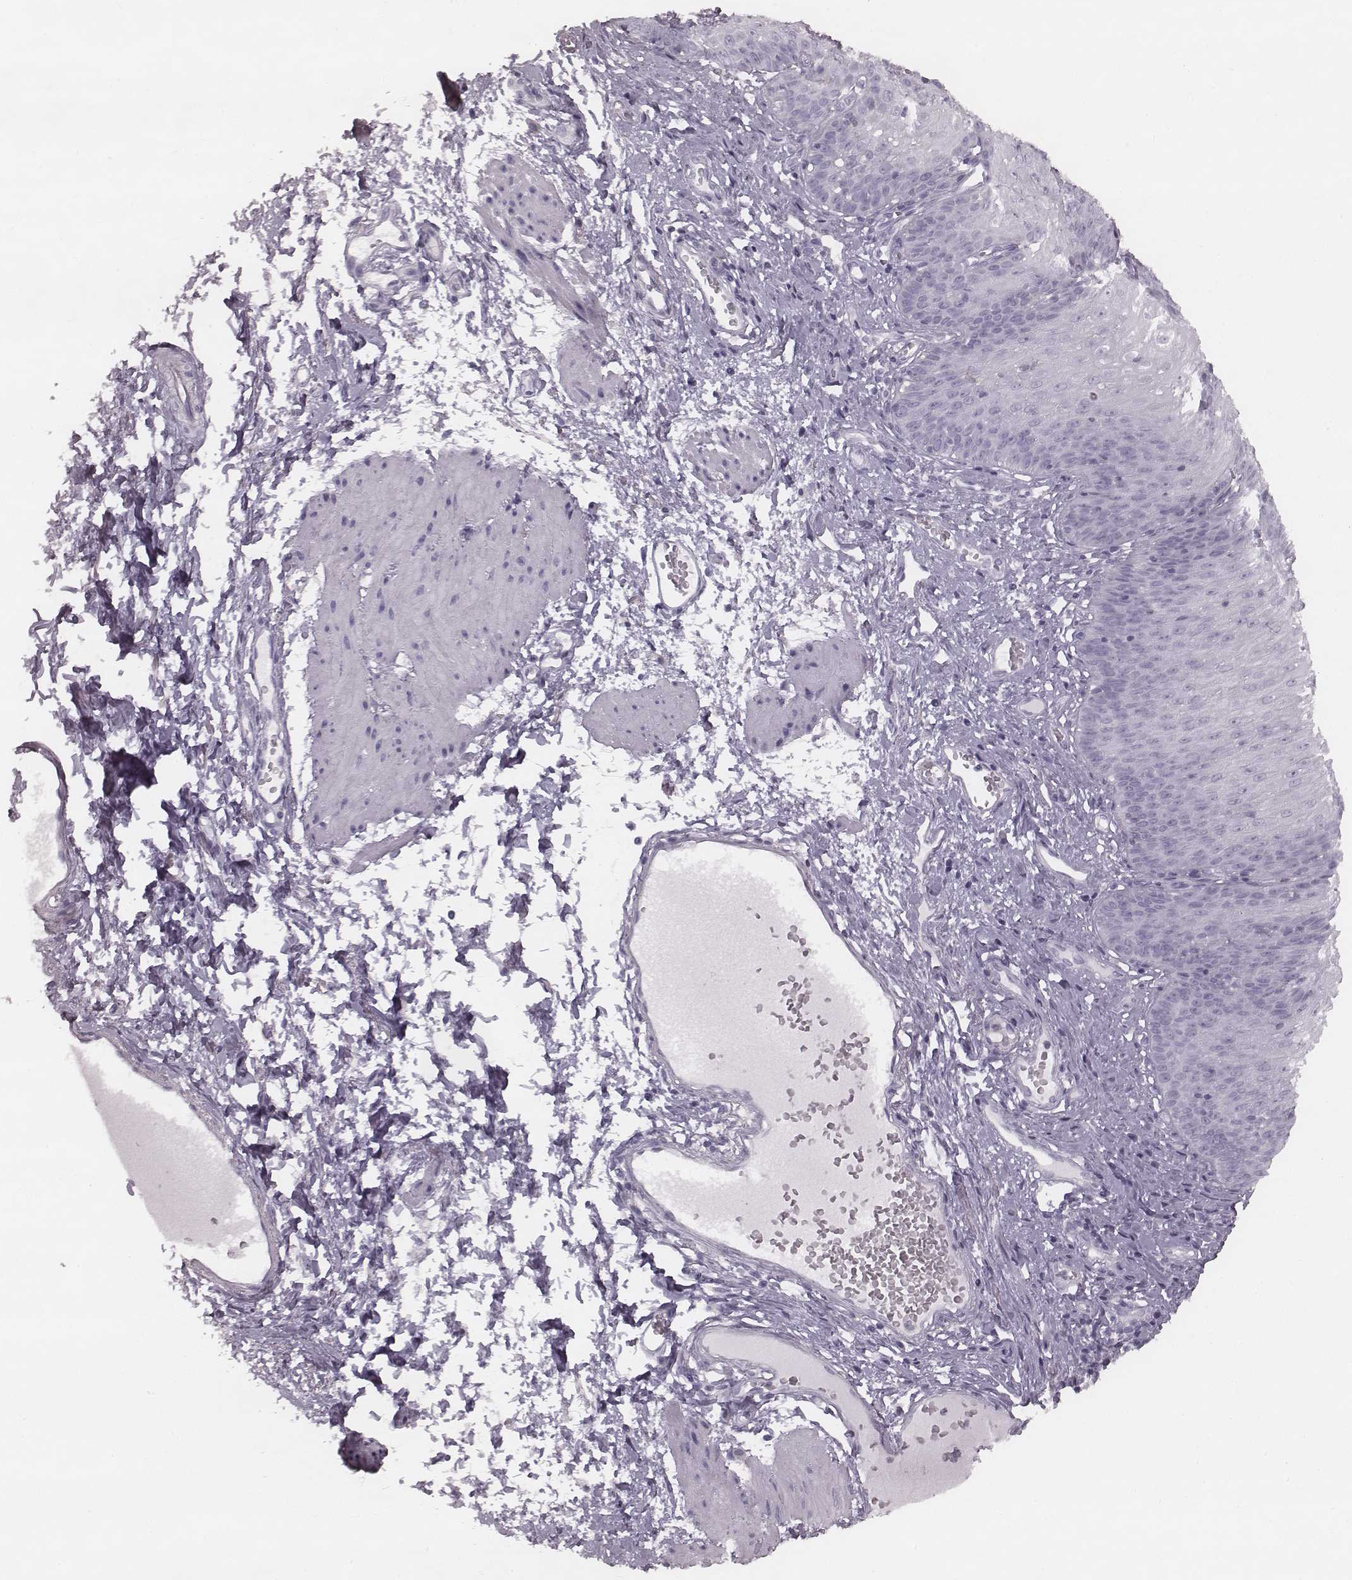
{"staining": {"intensity": "negative", "quantity": "none", "location": "none"}, "tissue": "esophagus", "cell_type": "Squamous epithelial cells", "image_type": "normal", "snomed": [{"axis": "morphology", "description": "Normal tissue, NOS"}, {"axis": "topography", "description": "Esophagus"}], "caption": "Human esophagus stained for a protein using IHC displays no staining in squamous epithelial cells.", "gene": "ENSG00000285837", "patient": {"sex": "male", "age": 72}}